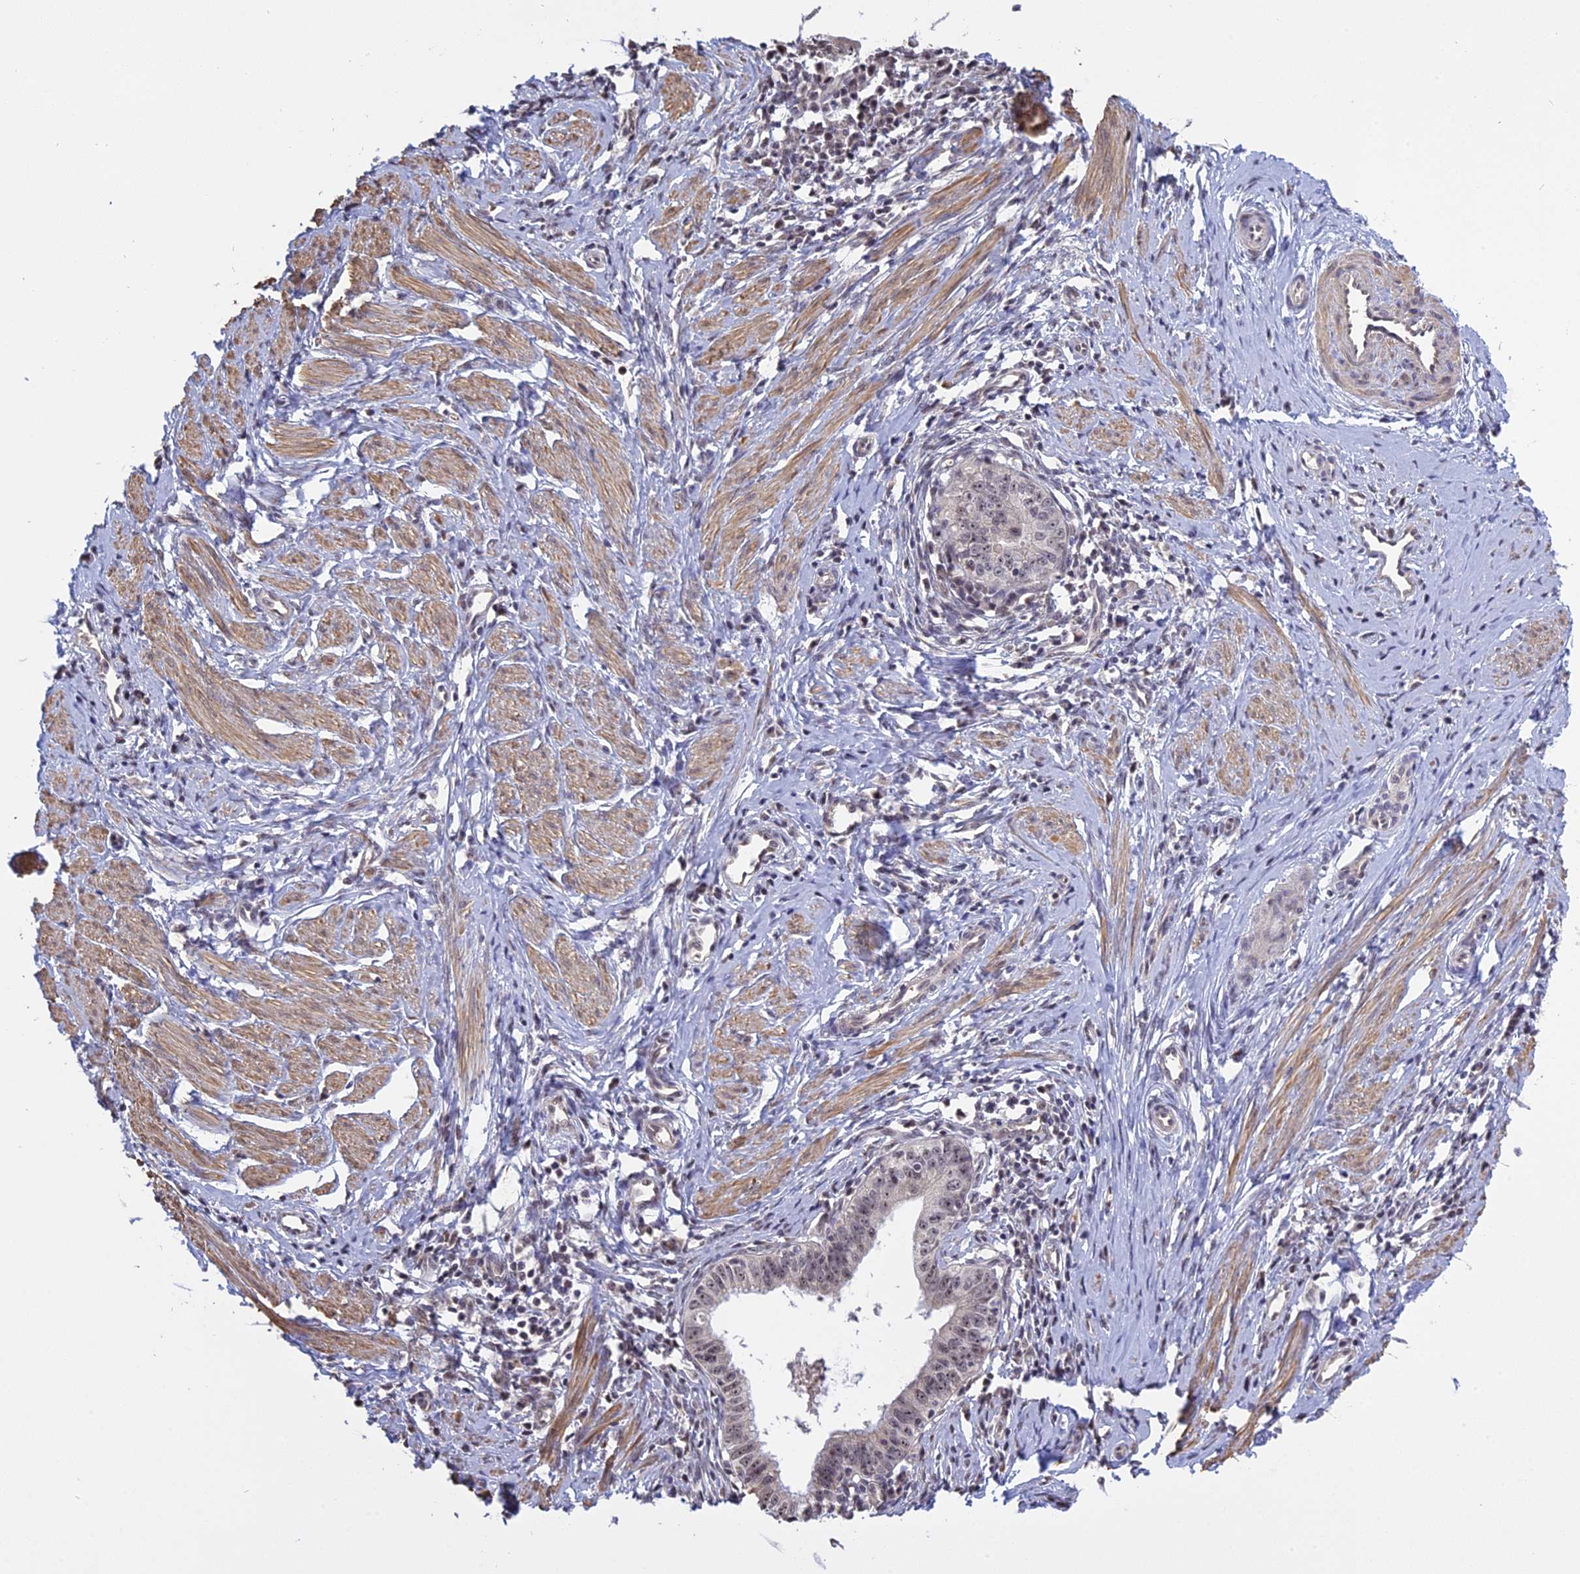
{"staining": {"intensity": "weak", "quantity": "25%-75%", "location": "nuclear"}, "tissue": "cervical cancer", "cell_type": "Tumor cells", "image_type": "cancer", "snomed": [{"axis": "morphology", "description": "Adenocarcinoma, NOS"}, {"axis": "topography", "description": "Cervix"}], "caption": "Weak nuclear expression for a protein is appreciated in approximately 25%-75% of tumor cells of cervical cancer using immunohistochemistry (IHC).", "gene": "MGA", "patient": {"sex": "female", "age": 36}}